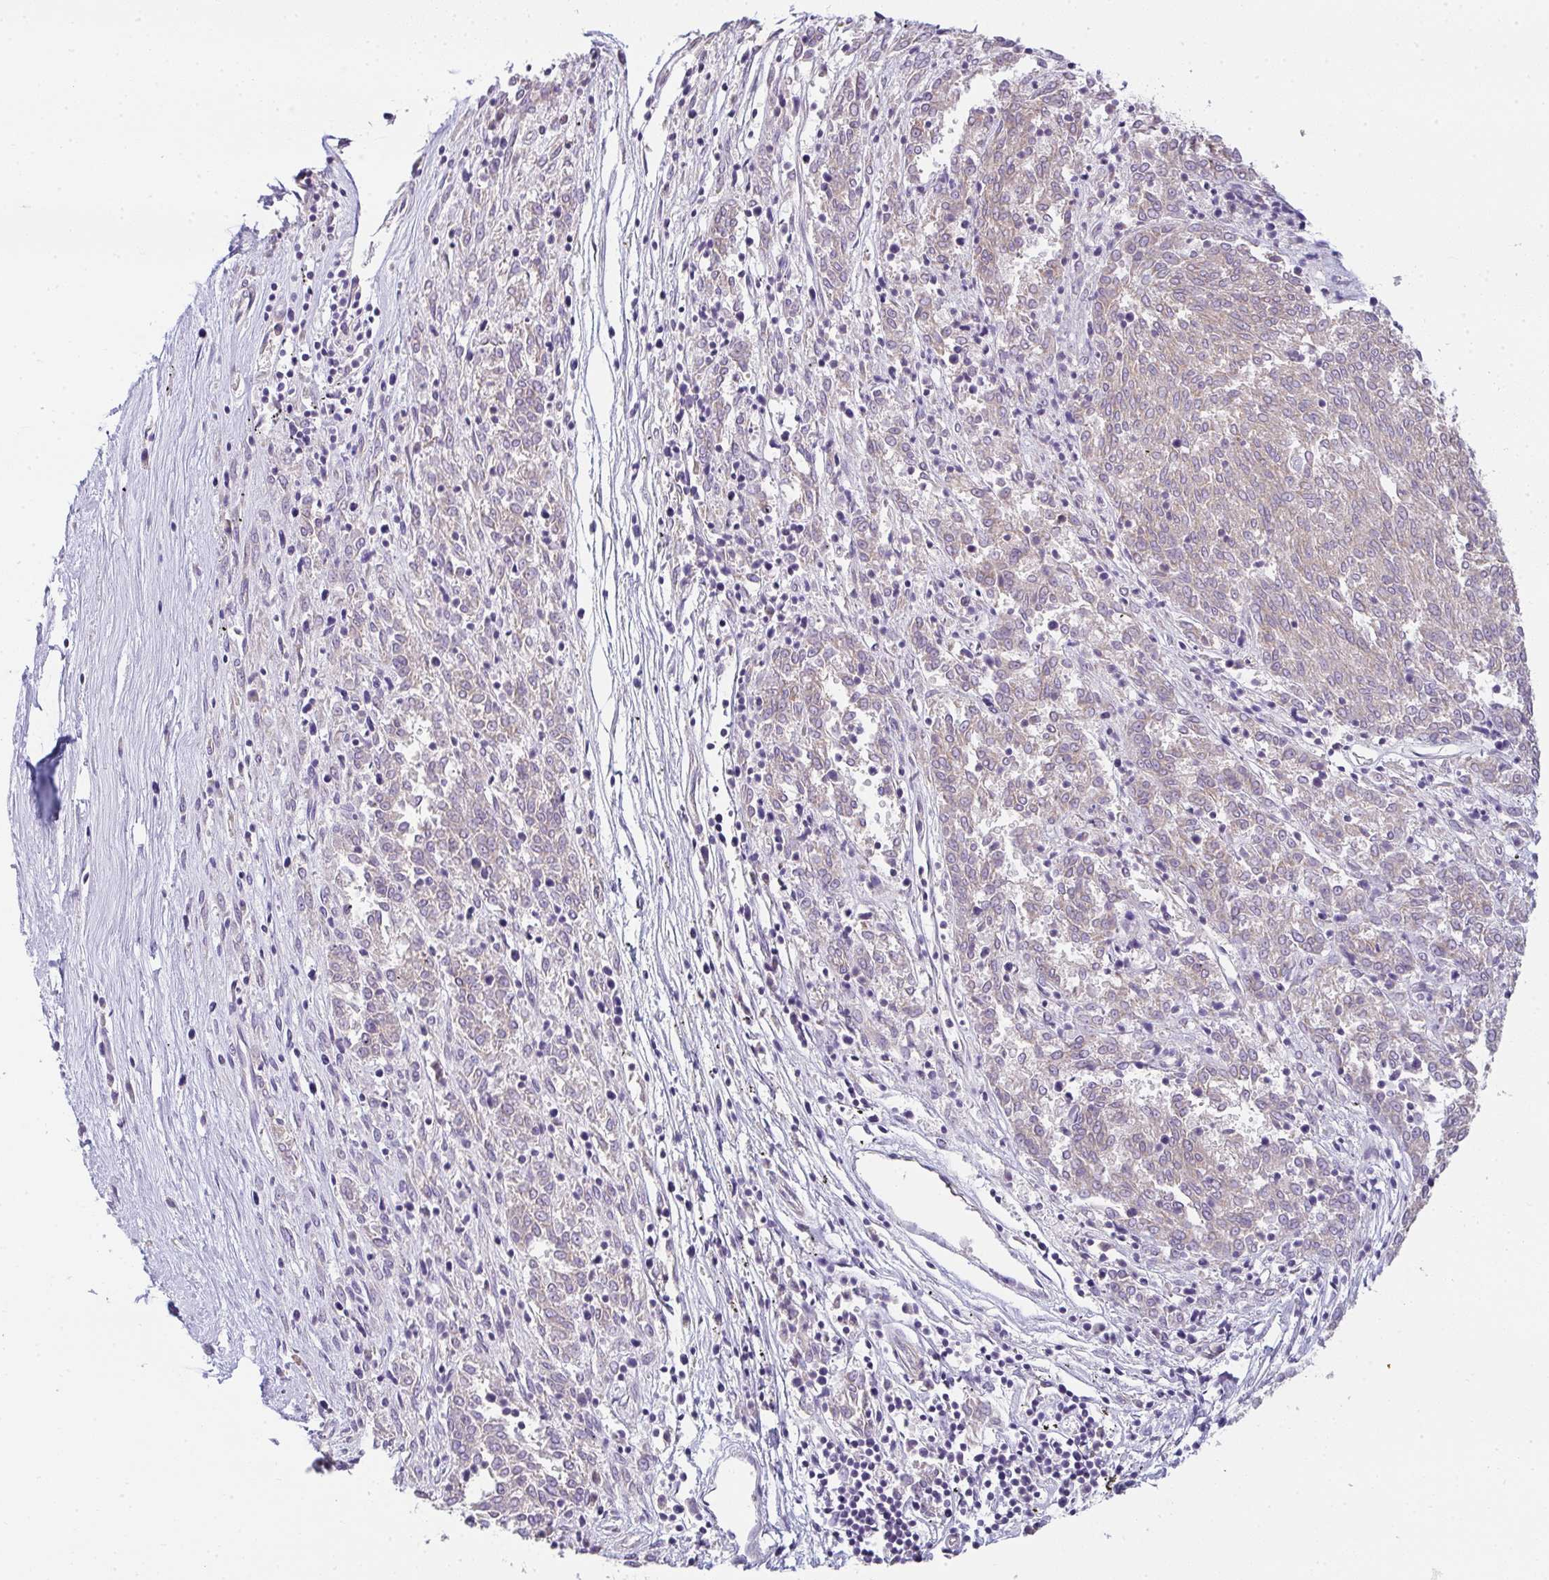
{"staining": {"intensity": "weak", "quantity": "<25%", "location": "cytoplasmic/membranous"}, "tissue": "melanoma", "cell_type": "Tumor cells", "image_type": "cancer", "snomed": [{"axis": "morphology", "description": "Malignant melanoma, NOS"}, {"axis": "topography", "description": "Skin"}], "caption": "A high-resolution histopathology image shows immunohistochemistry staining of melanoma, which shows no significant positivity in tumor cells.", "gene": "FILIP1", "patient": {"sex": "female", "age": 72}}